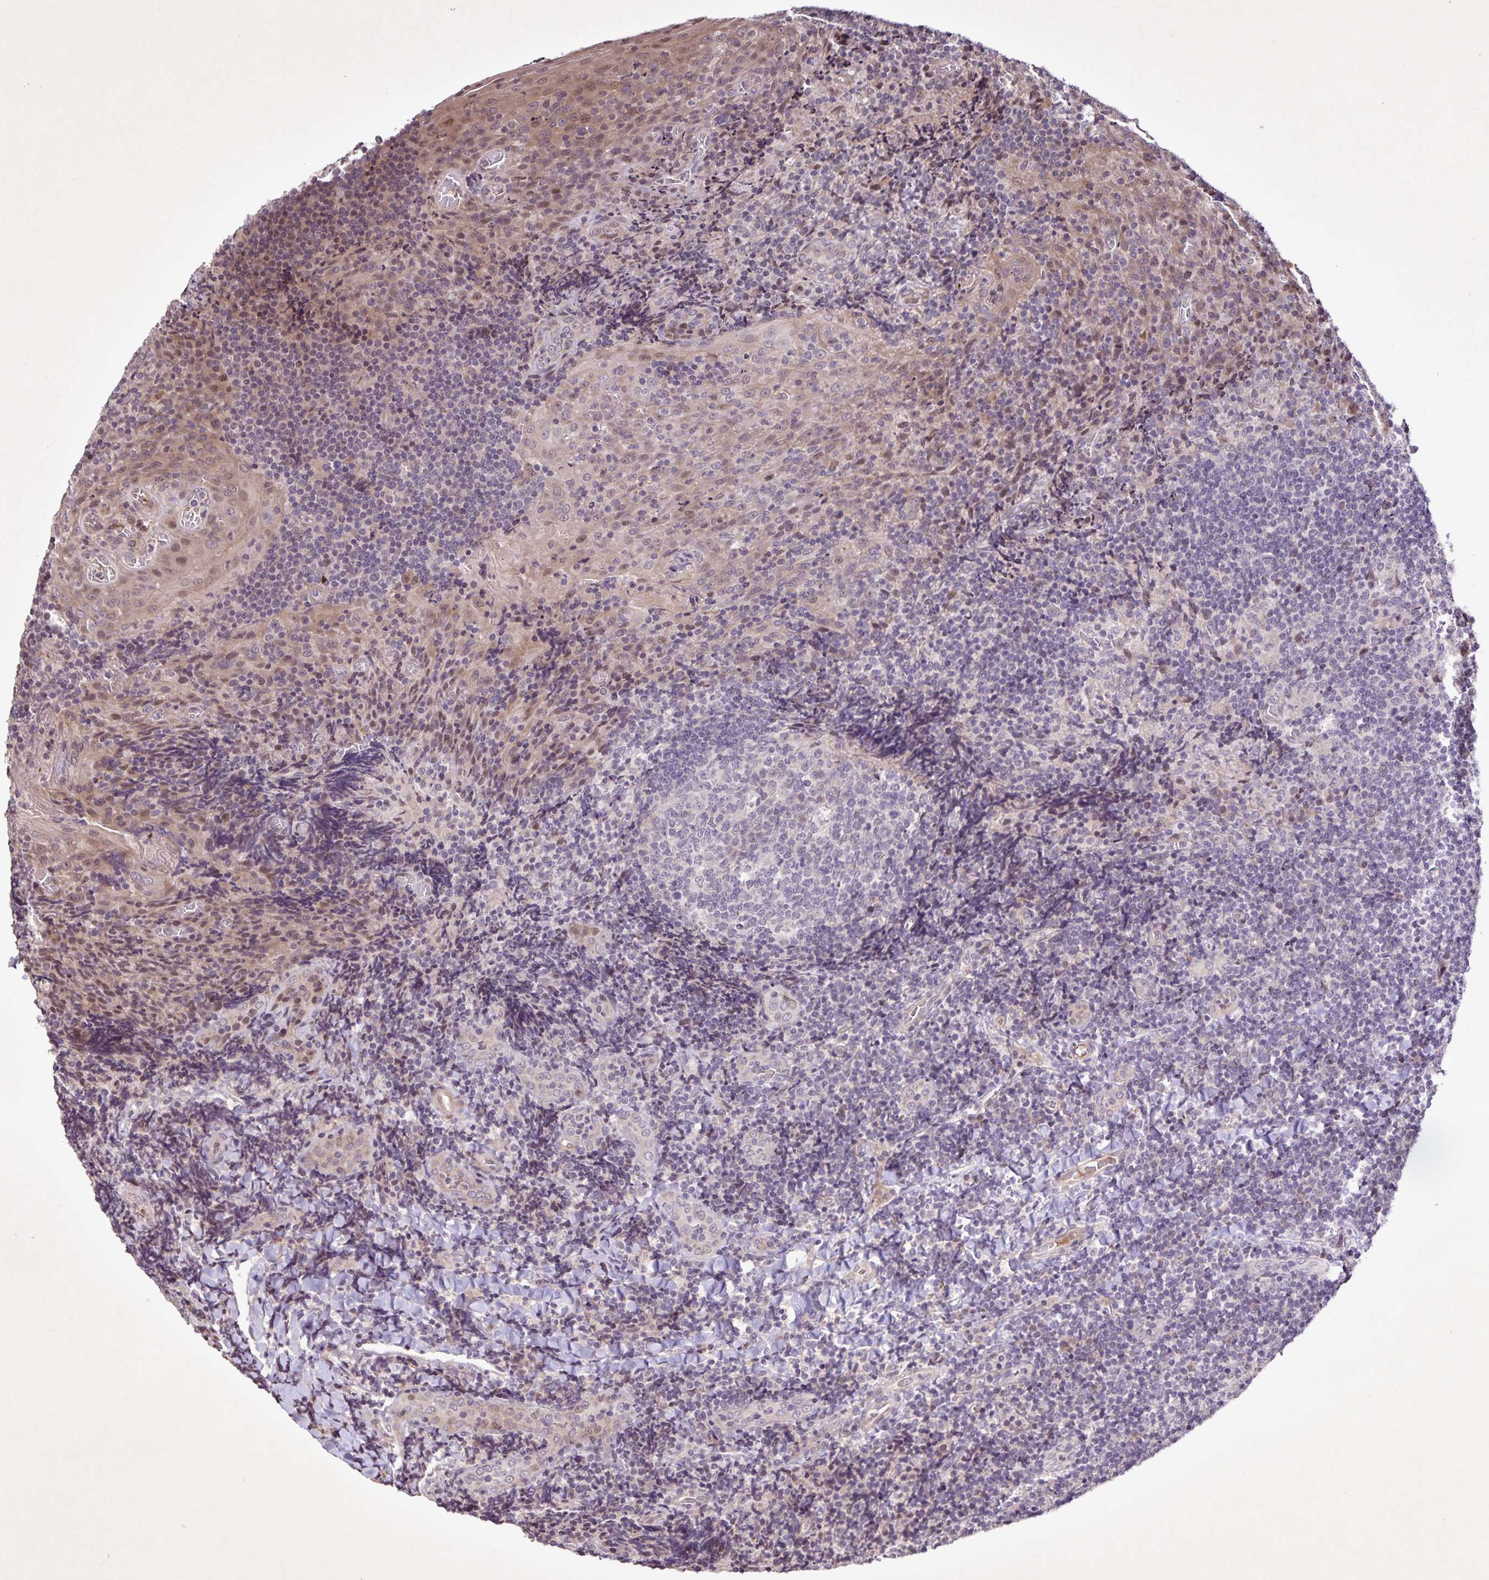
{"staining": {"intensity": "moderate", "quantity": "<25%", "location": "cytoplasmic/membranous,nuclear"}, "tissue": "tonsil", "cell_type": "Germinal center cells", "image_type": "normal", "snomed": [{"axis": "morphology", "description": "Normal tissue, NOS"}, {"axis": "topography", "description": "Tonsil"}], "caption": "High-power microscopy captured an immunohistochemistry photomicrograph of normal tonsil, revealing moderate cytoplasmic/membranous,nuclear positivity in approximately <25% of germinal center cells. (DAB (3,3'-diaminobenzidine) = brown stain, brightfield microscopy at high magnification).", "gene": "GDF2", "patient": {"sex": "male", "age": 17}}